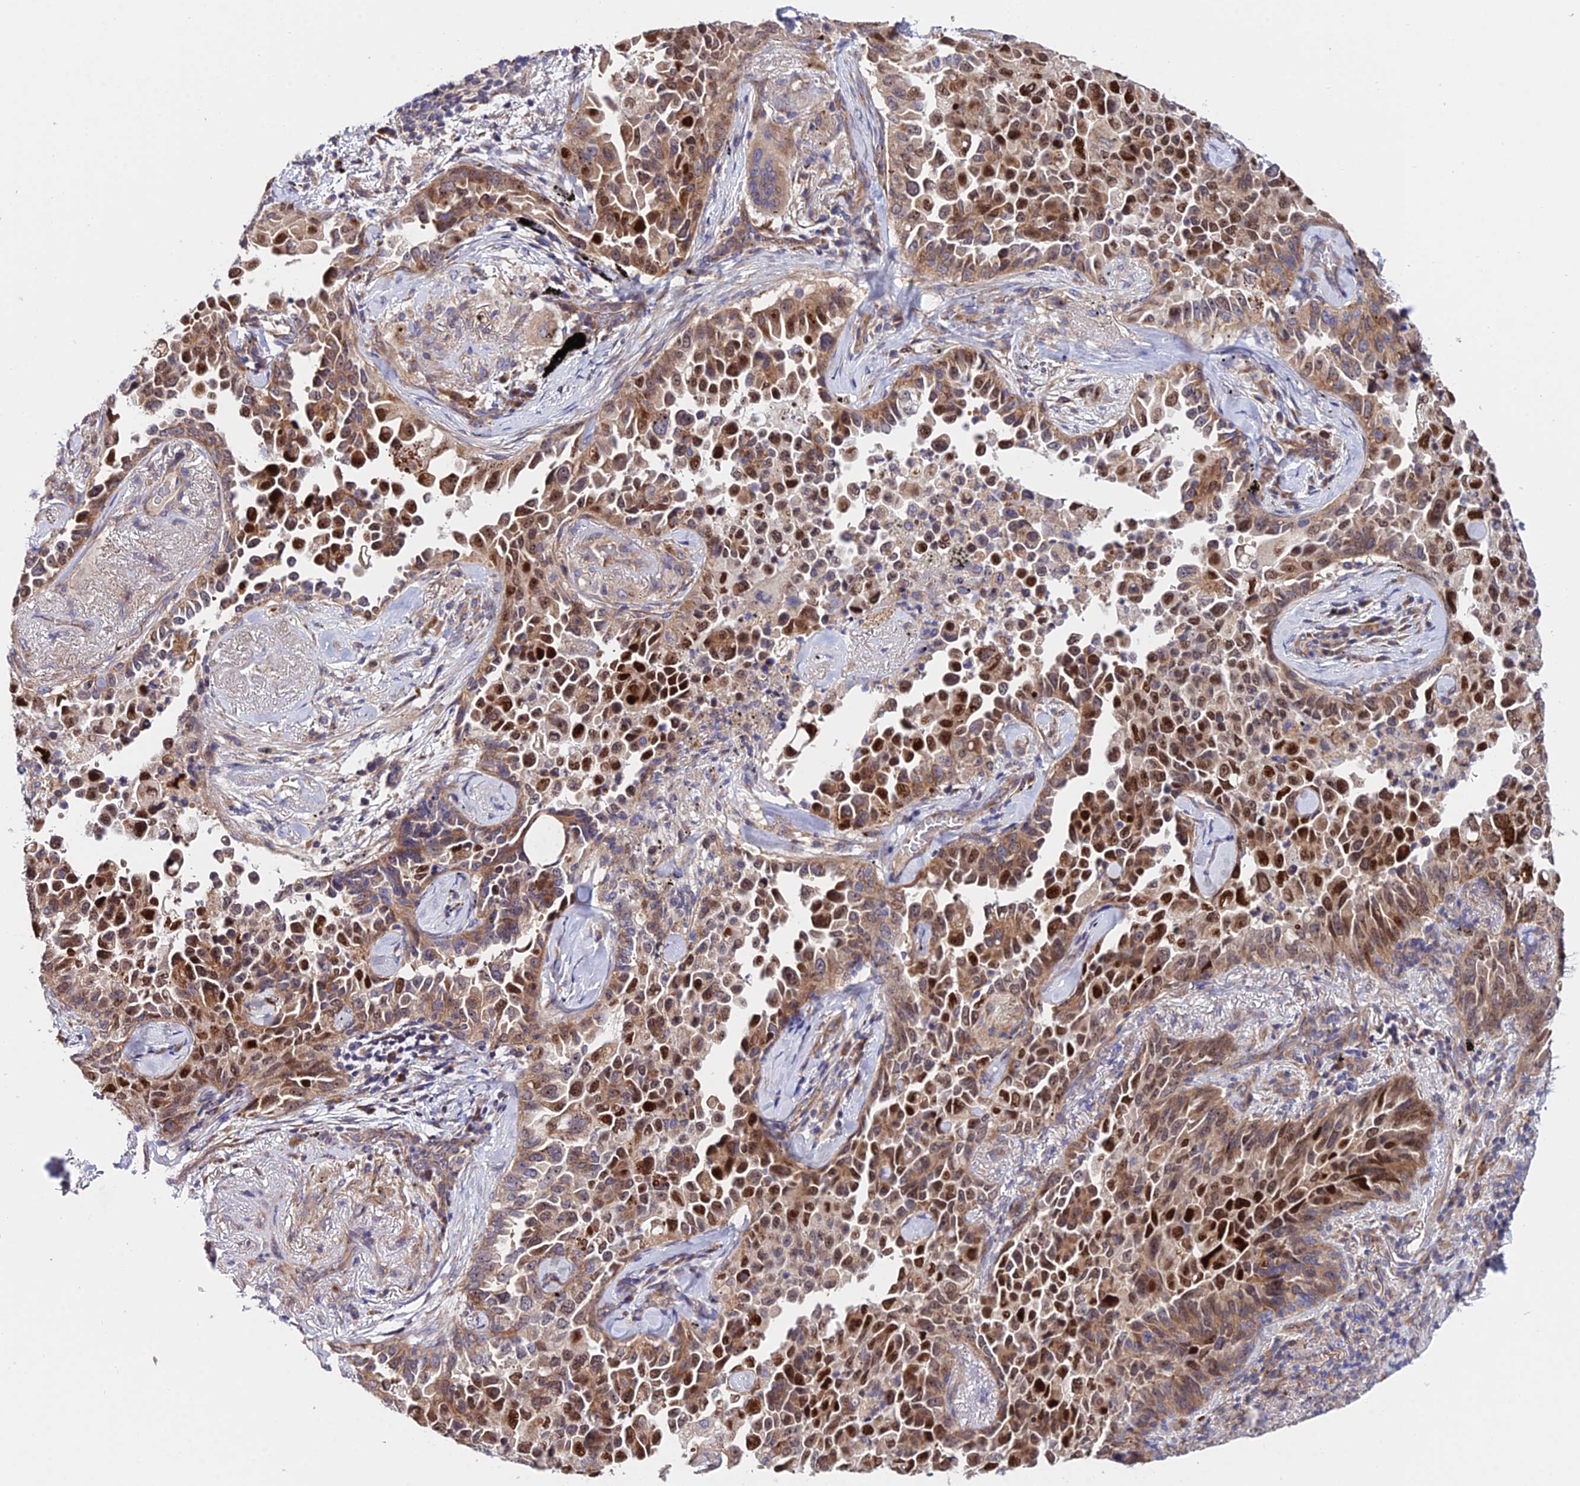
{"staining": {"intensity": "strong", "quantity": ">75%", "location": "cytoplasmic/membranous,nuclear"}, "tissue": "lung cancer", "cell_type": "Tumor cells", "image_type": "cancer", "snomed": [{"axis": "morphology", "description": "Adenocarcinoma, NOS"}, {"axis": "topography", "description": "Lung"}], "caption": "IHC image of human adenocarcinoma (lung) stained for a protein (brown), which exhibits high levels of strong cytoplasmic/membranous and nuclear positivity in about >75% of tumor cells.", "gene": "CDC37L1", "patient": {"sex": "female", "age": 67}}